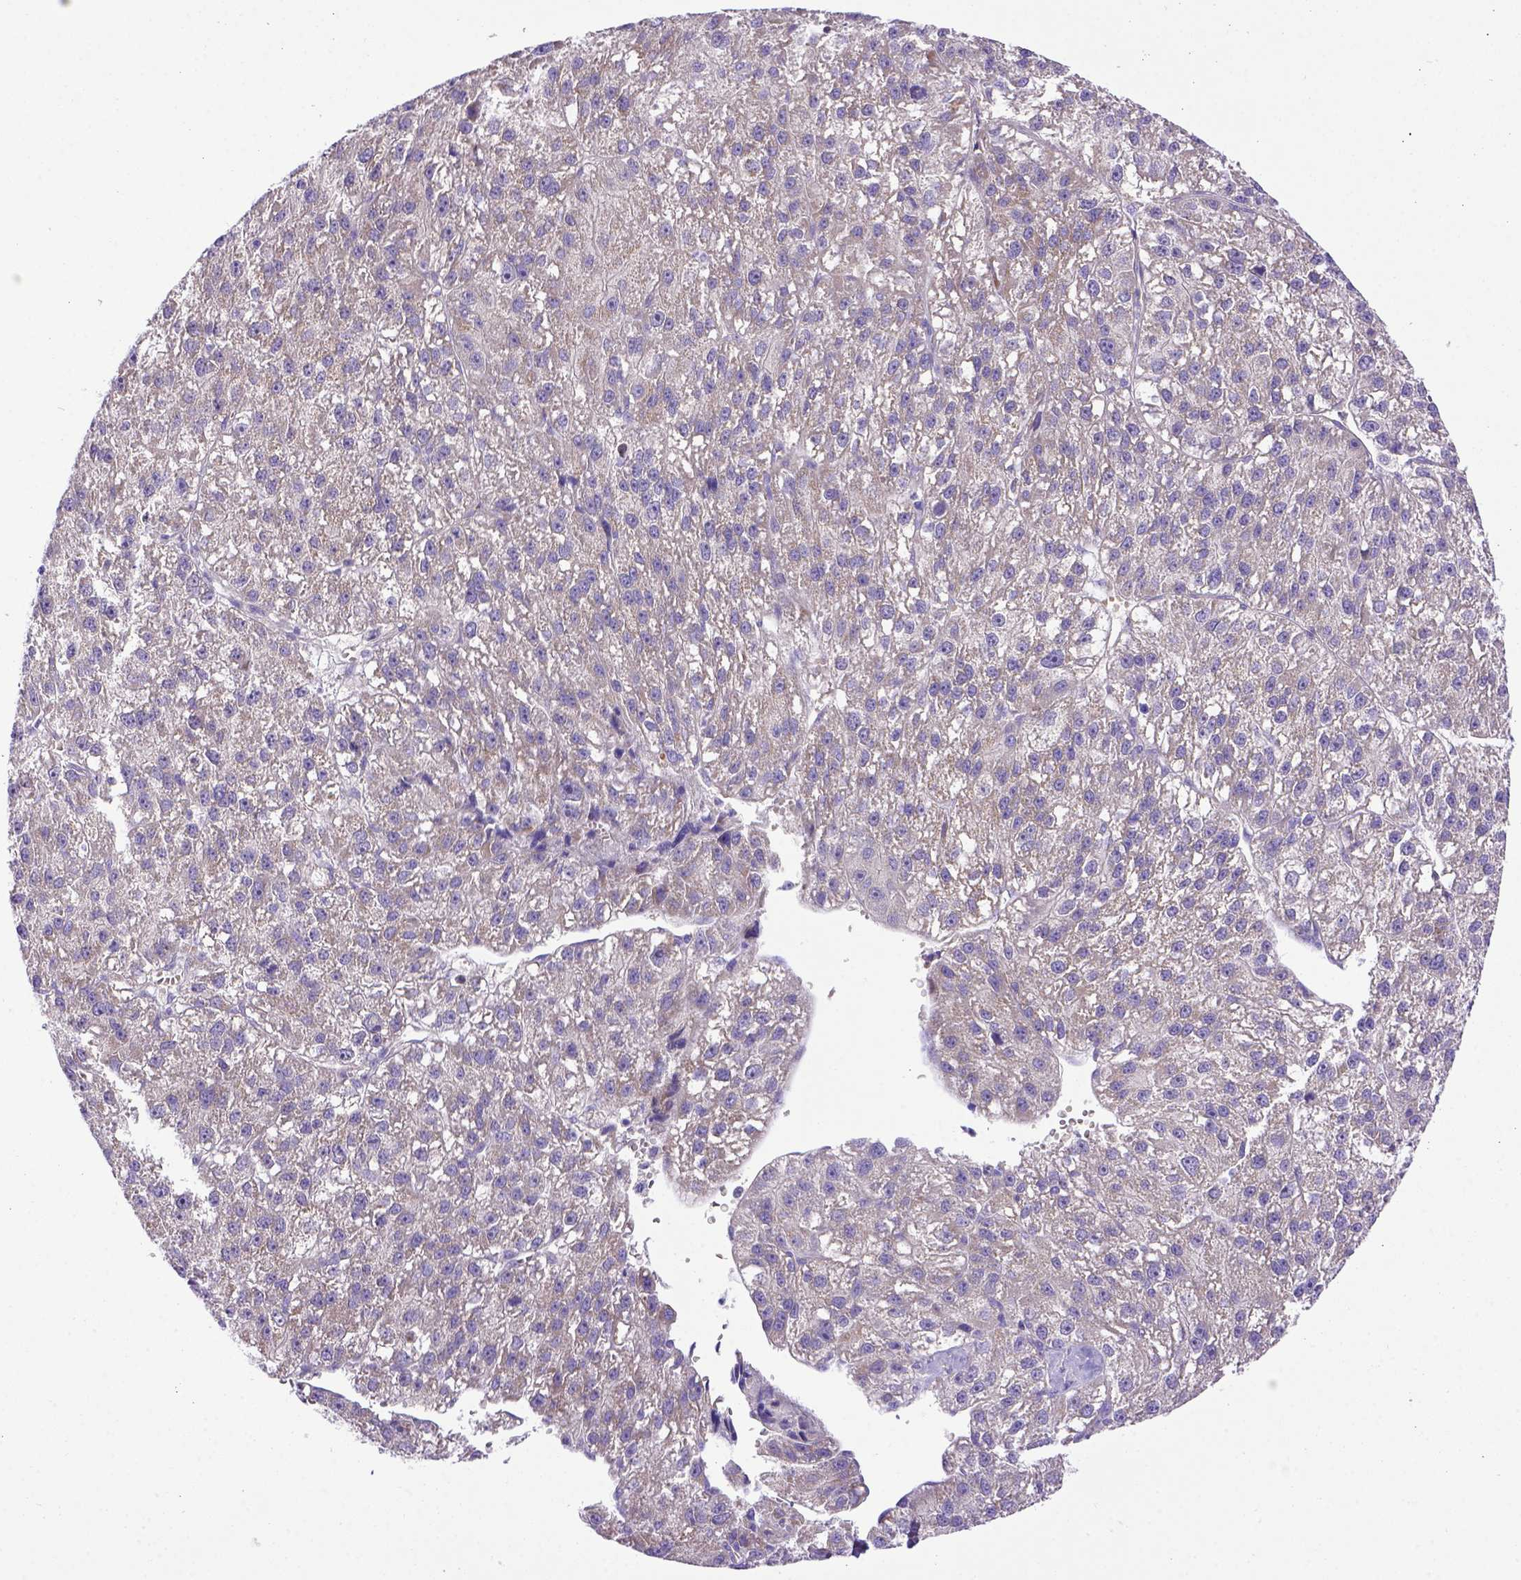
{"staining": {"intensity": "moderate", "quantity": "<25%", "location": "cytoplasmic/membranous"}, "tissue": "liver cancer", "cell_type": "Tumor cells", "image_type": "cancer", "snomed": [{"axis": "morphology", "description": "Carcinoma, Hepatocellular, NOS"}, {"axis": "topography", "description": "Liver"}], "caption": "A histopathology image of hepatocellular carcinoma (liver) stained for a protein reveals moderate cytoplasmic/membranous brown staining in tumor cells.", "gene": "ADAM12", "patient": {"sex": "female", "age": 70}}